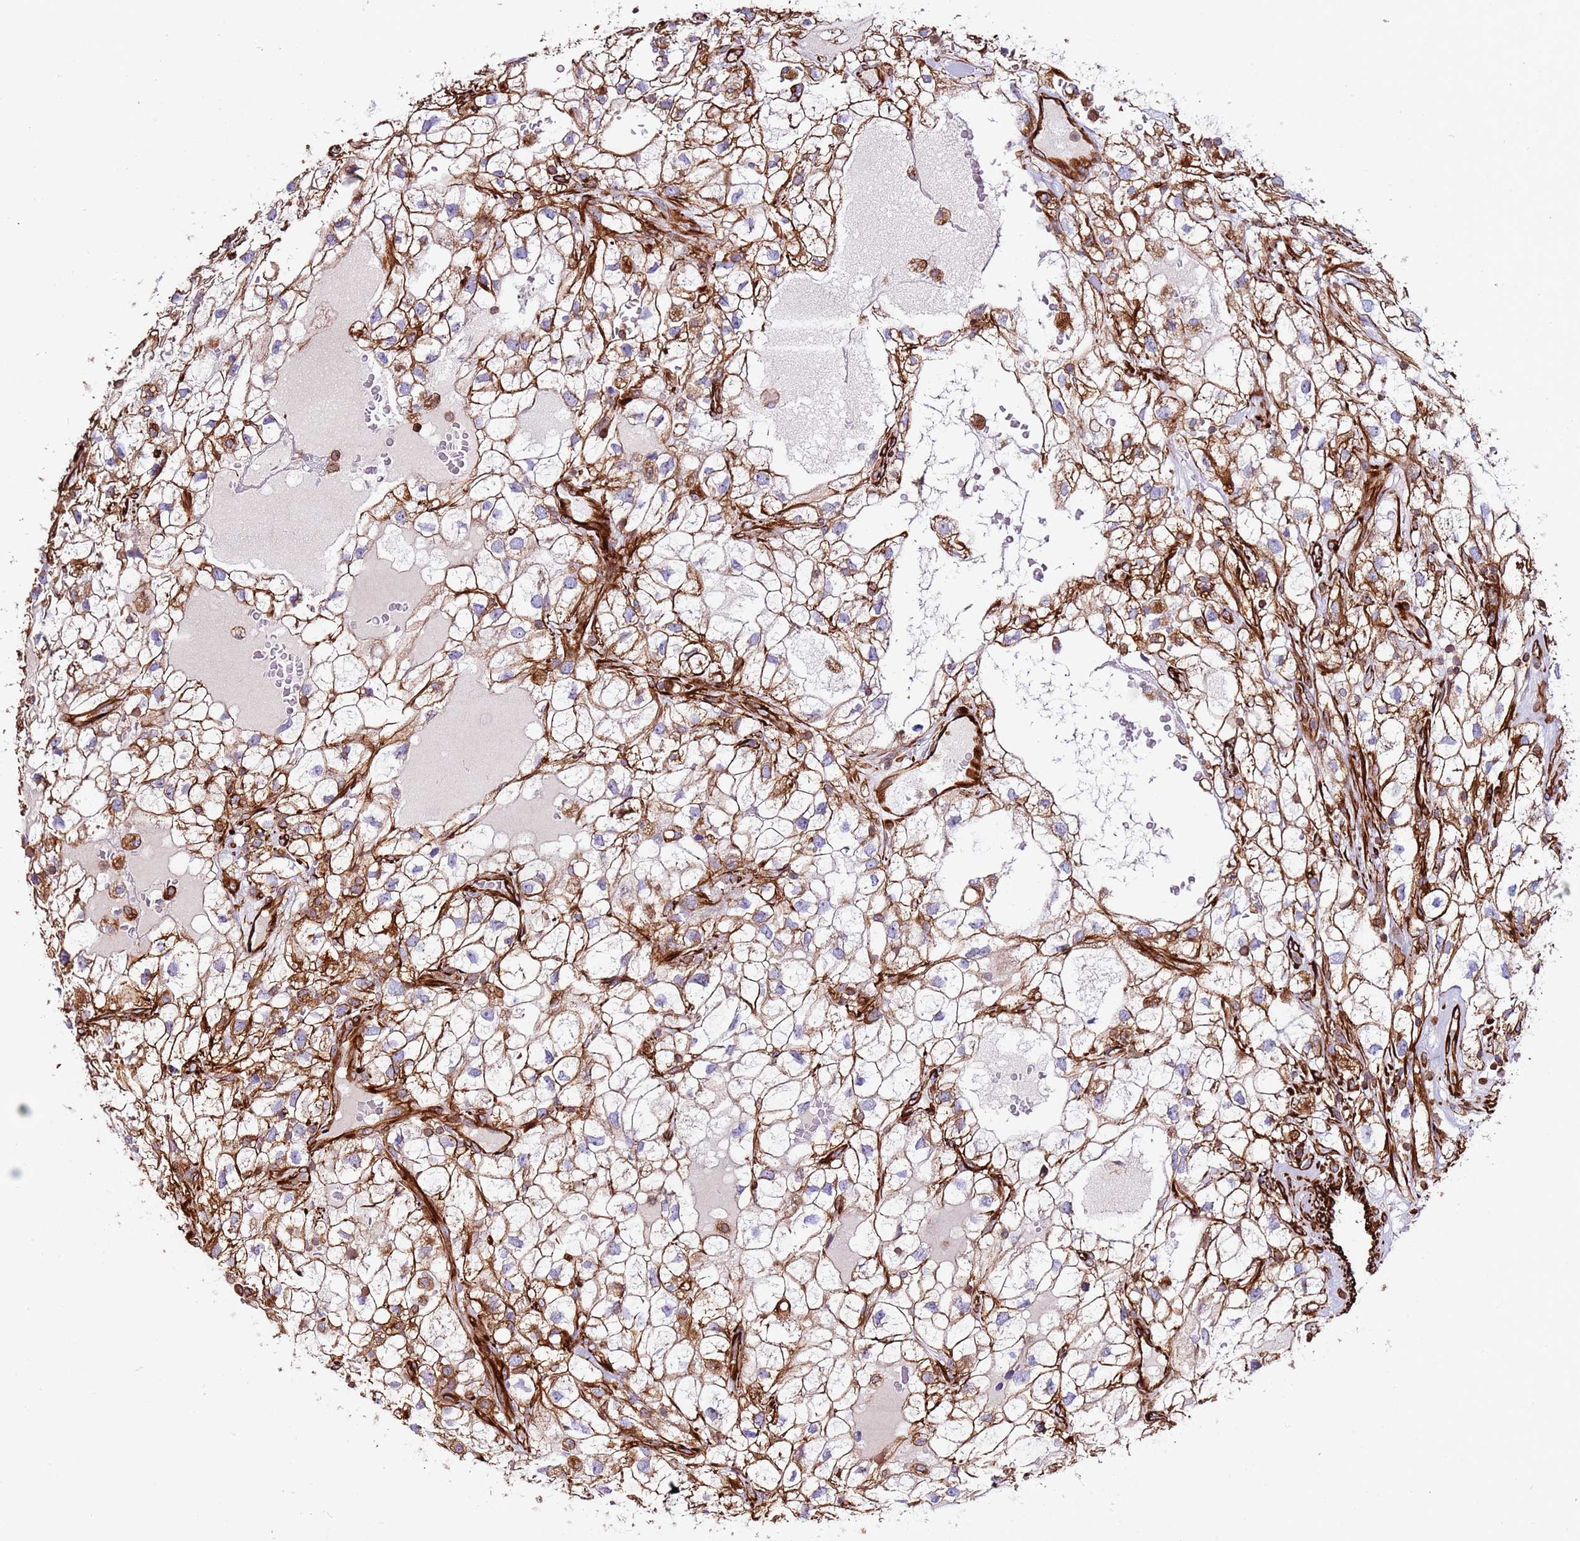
{"staining": {"intensity": "strong", "quantity": "25%-75%", "location": "cytoplasmic/membranous"}, "tissue": "renal cancer", "cell_type": "Tumor cells", "image_type": "cancer", "snomed": [{"axis": "morphology", "description": "Adenocarcinoma, NOS"}, {"axis": "topography", "description": "Kidney"}], "caption": "A brown stain highlights strong cytoplasmic/membranous positivity of a protein in renal adenocarcinoma tumor cells. (DAB IHC with brightfield microscopy, high magnification).", "gene": "MRGPRE", "patient": {"sex": "male", "age": 59}}